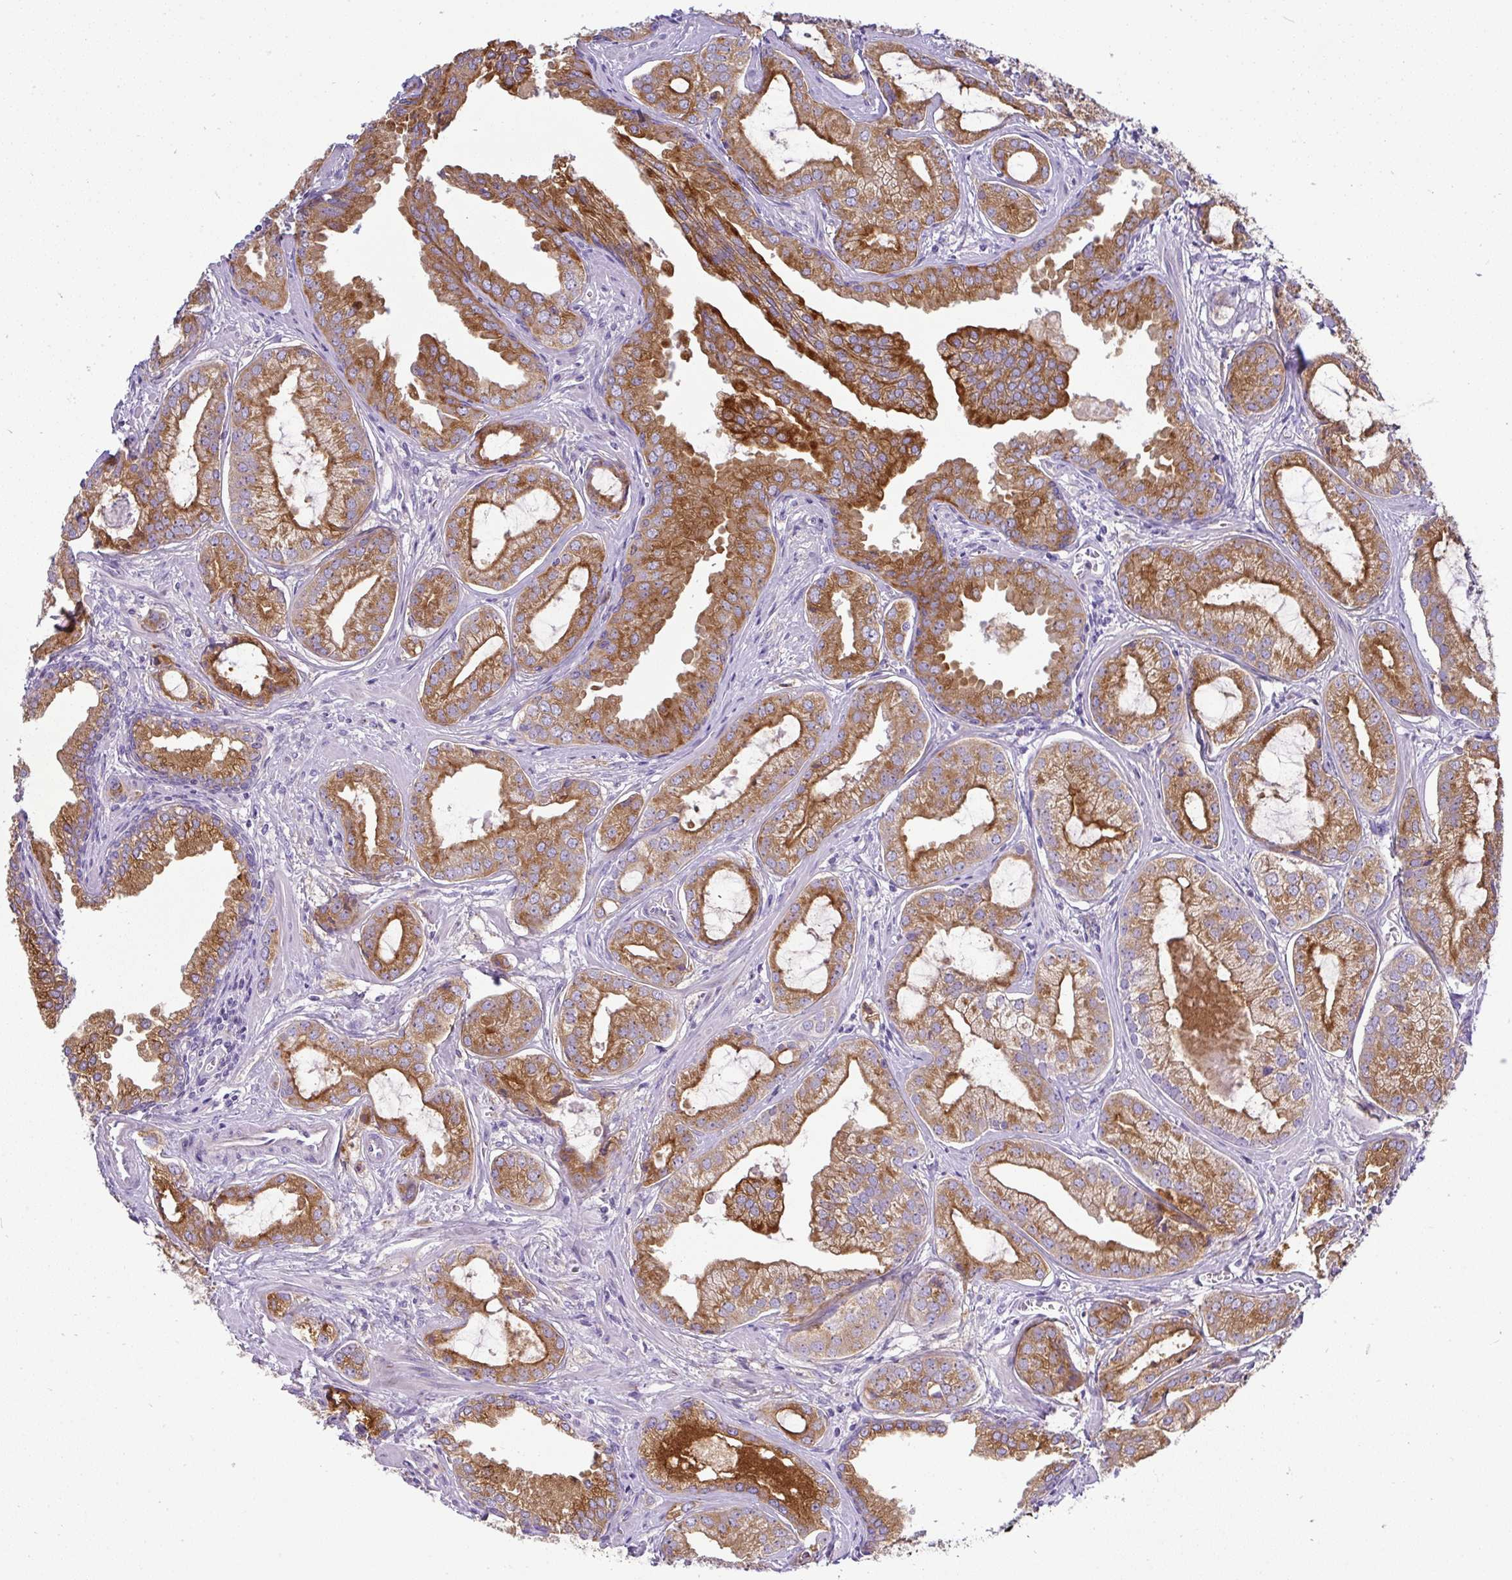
{"staining": {"intensity": "strong", "quantity": ">75%", "location": "cytoplasmic/membranous"}, "tissue": "prostate cancer", "cell_type": "Tumor cells", "image_type": "cancer", "snomed": [{"axis": "morphology", "description": "Adenocarcinoma, Medium grade"}, {"axis": "topography", "description": "Prostate"}], "caption": "Protein positivity by IHC shows strong cytoplasmic/membranous staining in approximately >75% of tumor cells in prostate cancer (medium-grade adenocarcinoma). The staining is performed using DAB brown chromogen to label protein expression. The nuclei are counter-stained blue using hematoxylin.", "gene": "FAM177A1", "patient": {"sex": "male", "age": 57}}